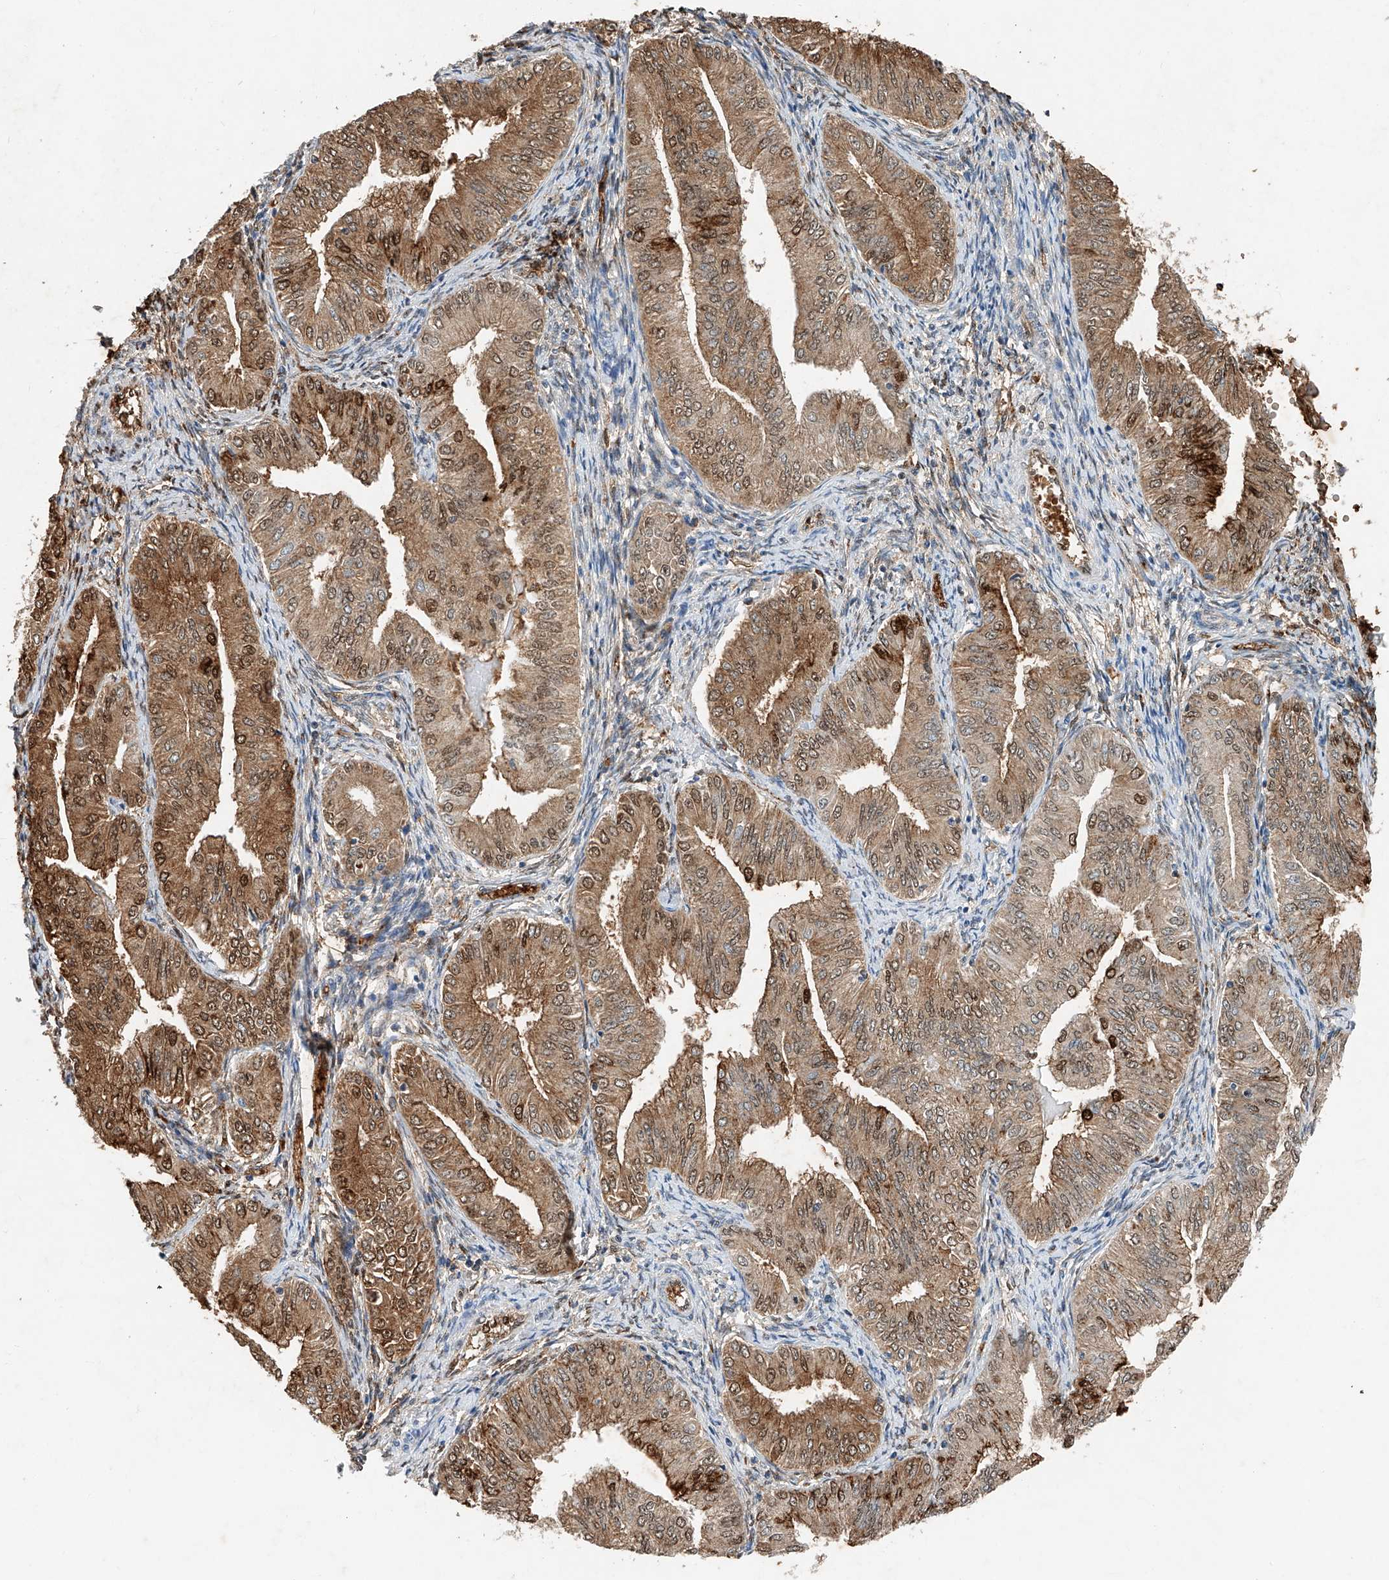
{"staining": {"intensity": "moderate", "quantity": "25%-75%", "location": "cytoplasmic/membranous,nuclear"}, "tissue": "endometrial cancer", "cell_type": "Tumor cells", "image_type": "cancer", "snomed": [{"axis": "morphology", "description": "Normal tissue, NOS"}, {"axis": "morphology", "description": "Adenocarcinoma, NOS"}, {"axis": "topography", "description": "Endometrium"}], "caption": "This image exhibits IHC staining of adenocarcinoma (endometrial), with medium moderate cytoplasmic/membranous and nuclear expression in approximately 25%-75% of tumor cells.", "gene": "CTDP1", "patient": {"sex": "female", "age": 53}}